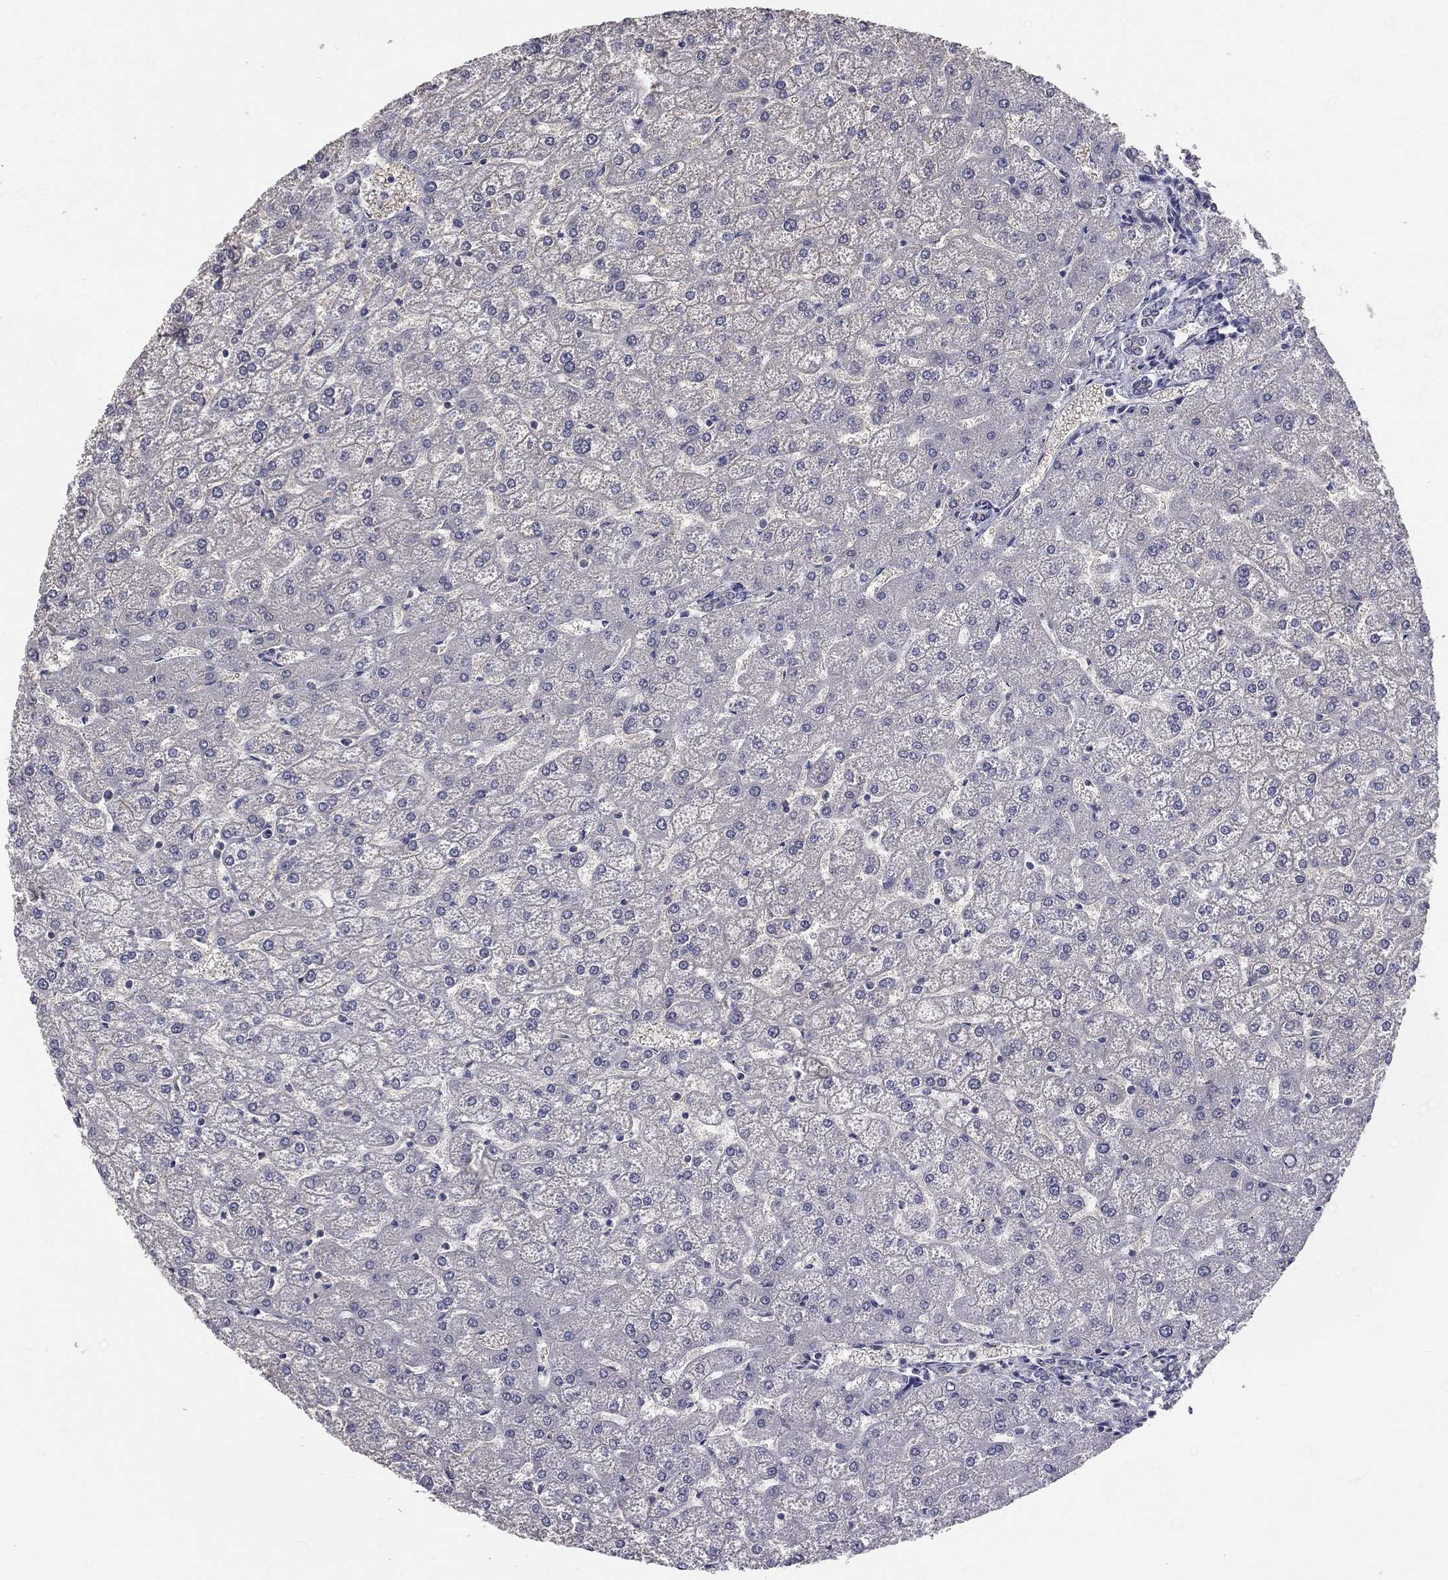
{"staining": {"intensity": "negative", "quantity": "none", "location": "none"}, "tissue": "liver", "cell_type": "Cholangiocytes", "image_type": "normal", "snomed": [{"axis": "morphology", "description": "Normal tissue, NOS"}, {"axis": "topography", "description": "Liver"}], "caption": "Immunohistochemistry of benign liver reveals no expression in cholangiocytes. (Immunohistochemistry (ihc), brightfield microscopy, high magnification).", "gene": "CROCC", "patient": {"sex": "female", "age": 32}}